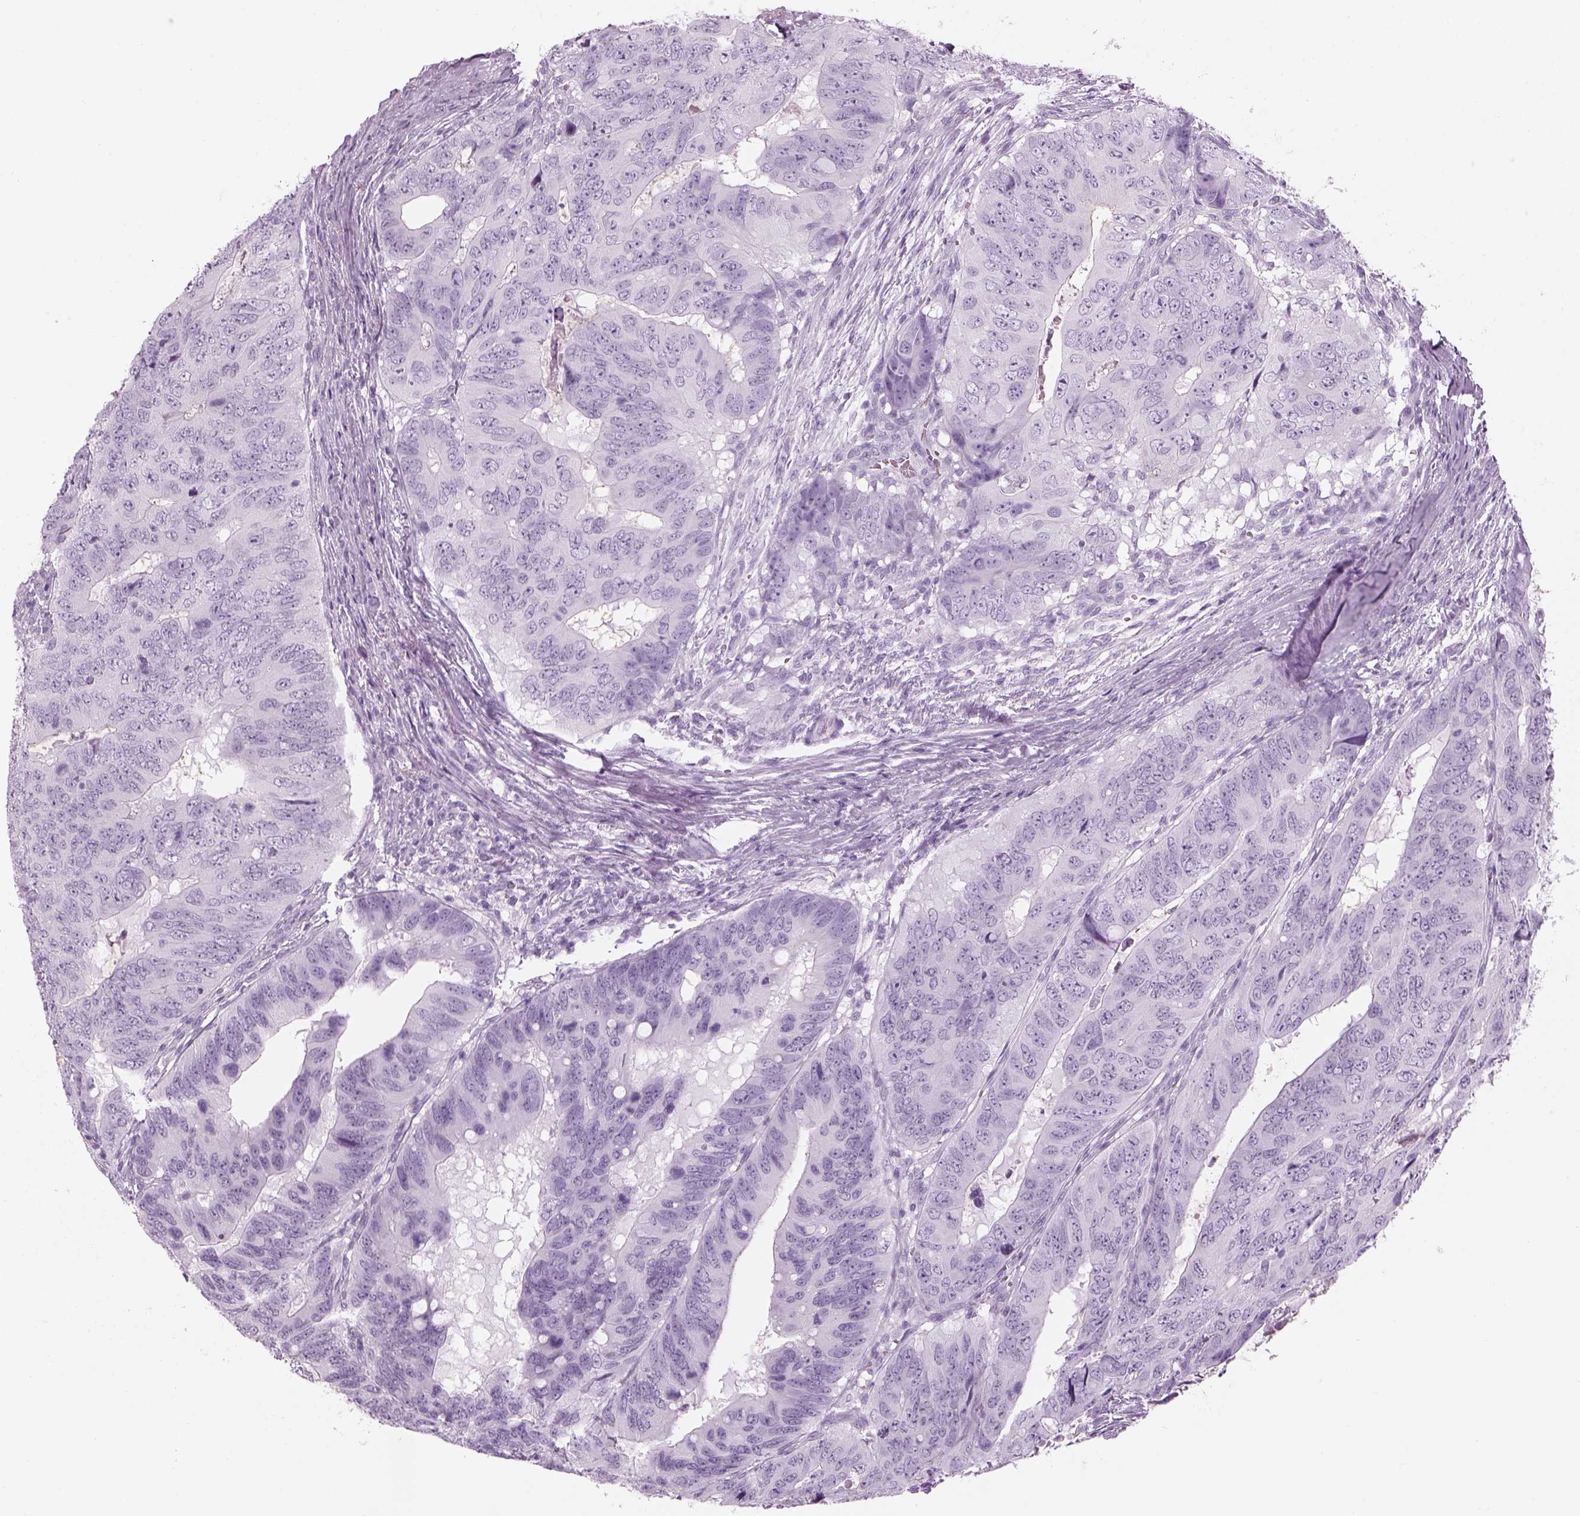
{"staining": {"intensity": "negative", "quantity": "none", "location": "none"}, "tissue": "colorectal cancer", "cell_type": "Tumor cells", "image_type": "cancer", "snomed": [{"axis": "morphology", "description": "Adenocarcinoma, NOS"}, {"axis": "topography", "description": "Colon"}], "caption": "An immunohistochemistry (IHC) photomicrograph of colorectal cancer is shown. There is no staining in tumor cells of colorectal cancer.", "gene": "SAG", "patient": {"sex": "male", "age": 79}}